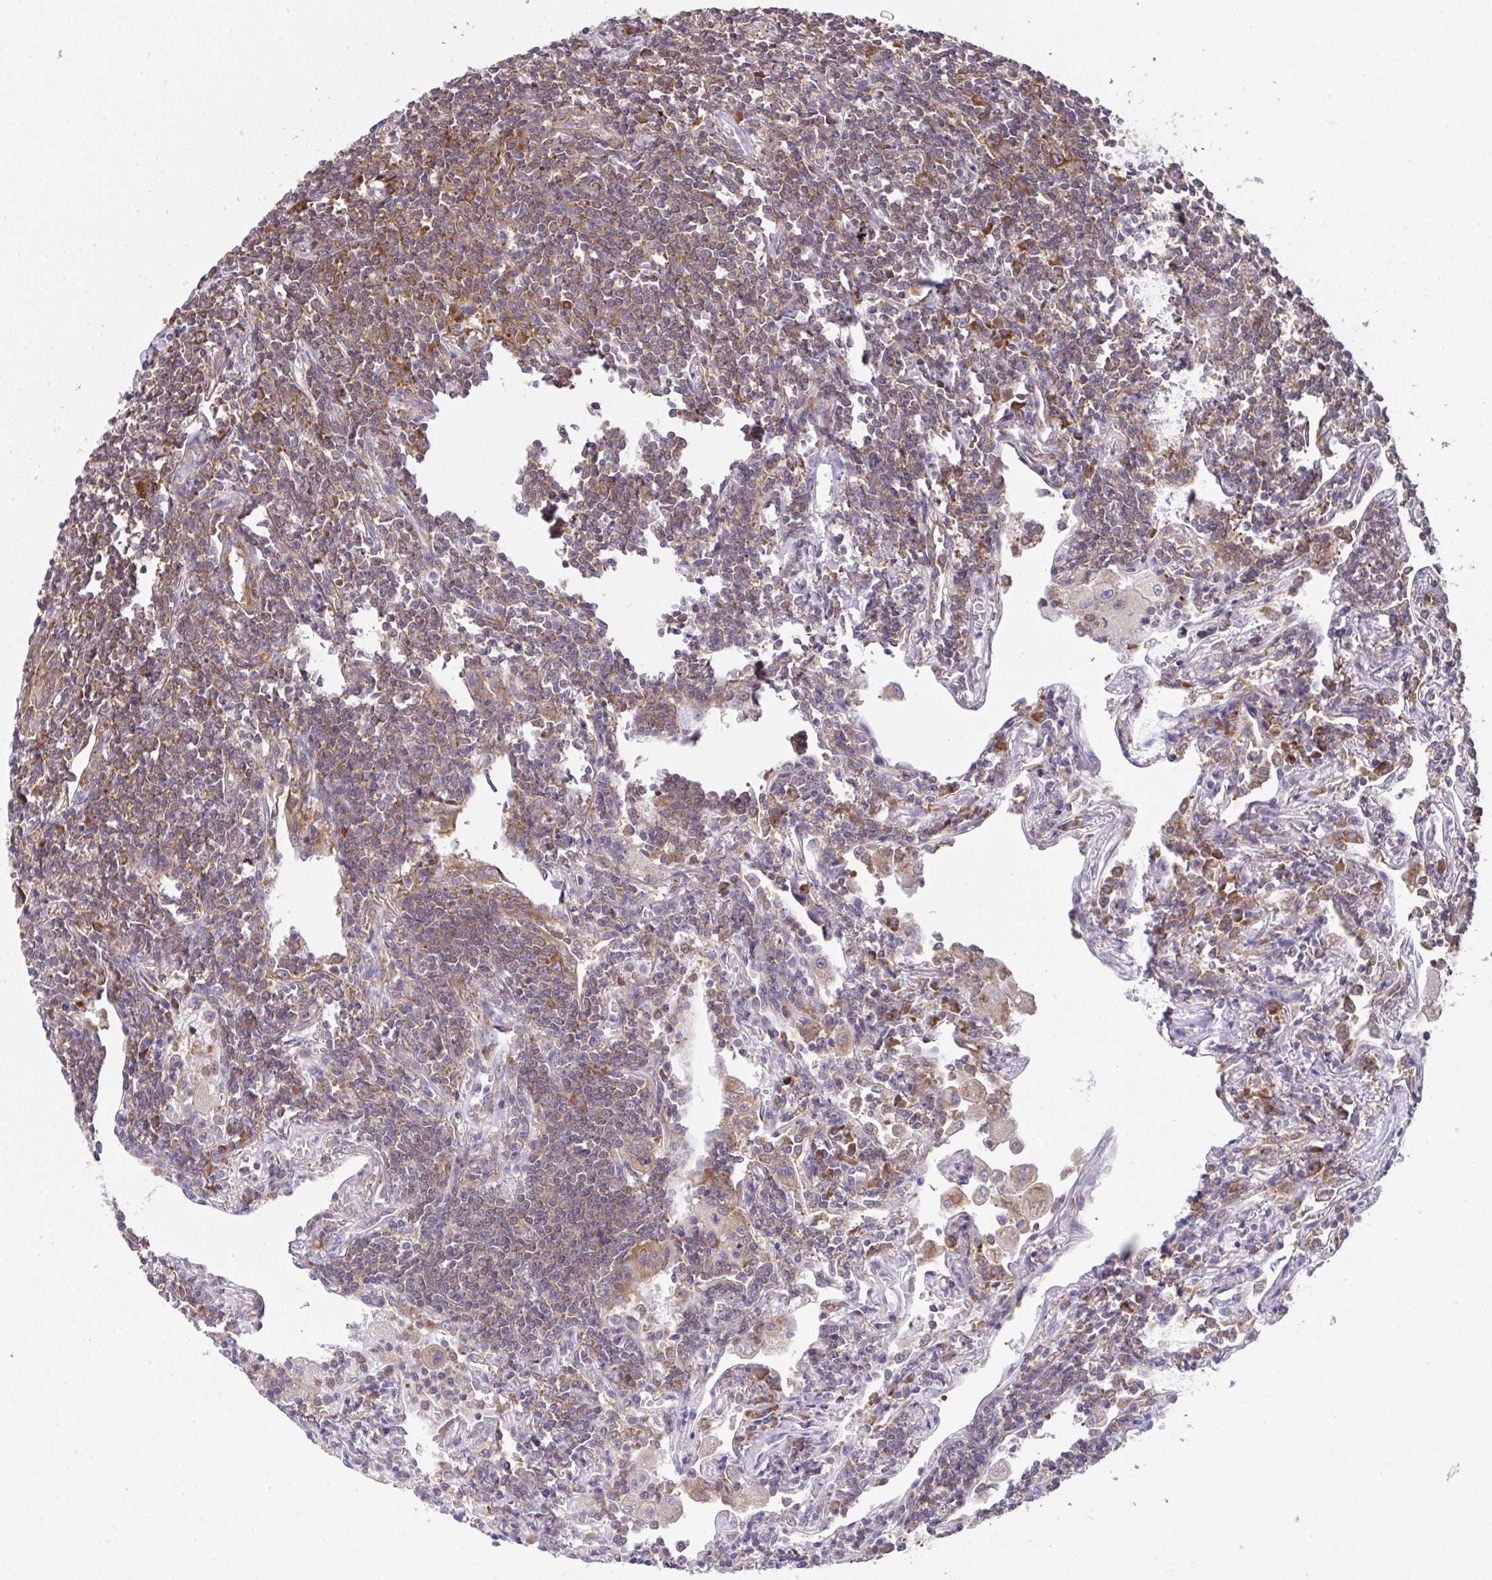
{"staining": {"intensity": "moderate", "quantity": "25%-75%", "location": "cytoplasmic/membranous"}, "tissue": "lymphoma", "cell_type": "Tumor cells", "image_type": "cancer", "snomed": [{"axis": "morphology", "description": "Malignant lymphoma, non-Hodgkin's type, Low grade"}, {"axis": "topography", "description": "Lung"}], "caption": "Protein analysis of malignant lymphoma, non-Hodgkin's type (low-grade) tissue shows moderate cytoplasmic/membranous expression in about 25%-75% of tumor cells.", "gene": "RPS7", "patient": {"sex": "female", "age": 71}}